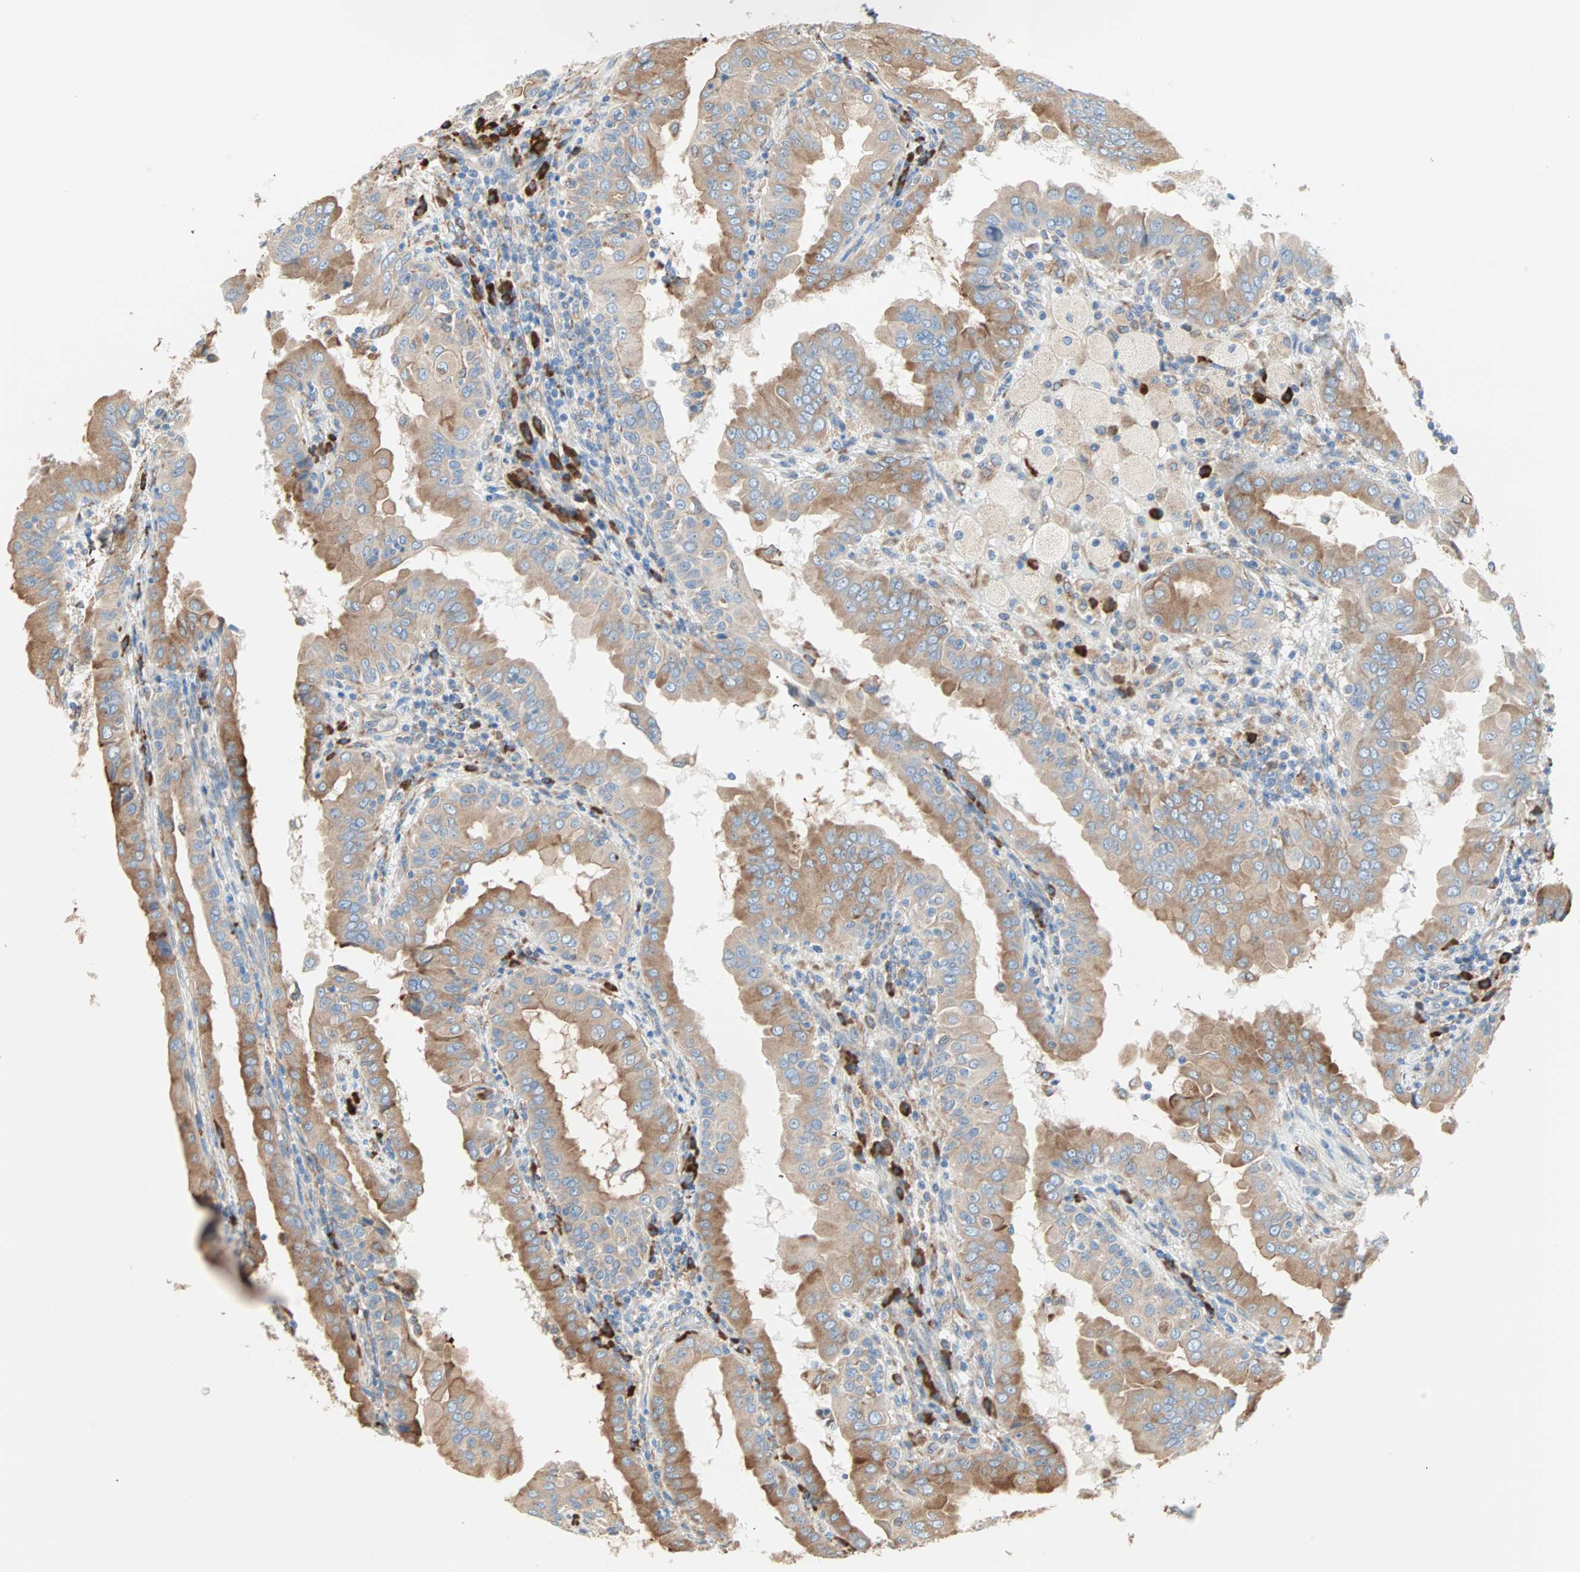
{"staining": {"intensity": "moderate", "quantity": ">75%", "location": "cytoplasmic/membranous"}, "tissue": "thyroid cancer", "cell_type": "Tumor cells", "image_type": "cancer", "snomed": [{"axis": "morphology", "description": "Papillary adenocarcinoma, NOS"}, {"axis": "topography", "description": "Thyroid gland"}], "caption": "Tumor cells display medium levels of moderate cytoplasmic/membranous staining in about >75% of cells in thyroid cancer.", "gene": "PLCXD1", "patient": {"sex": "male", "age": 33}}